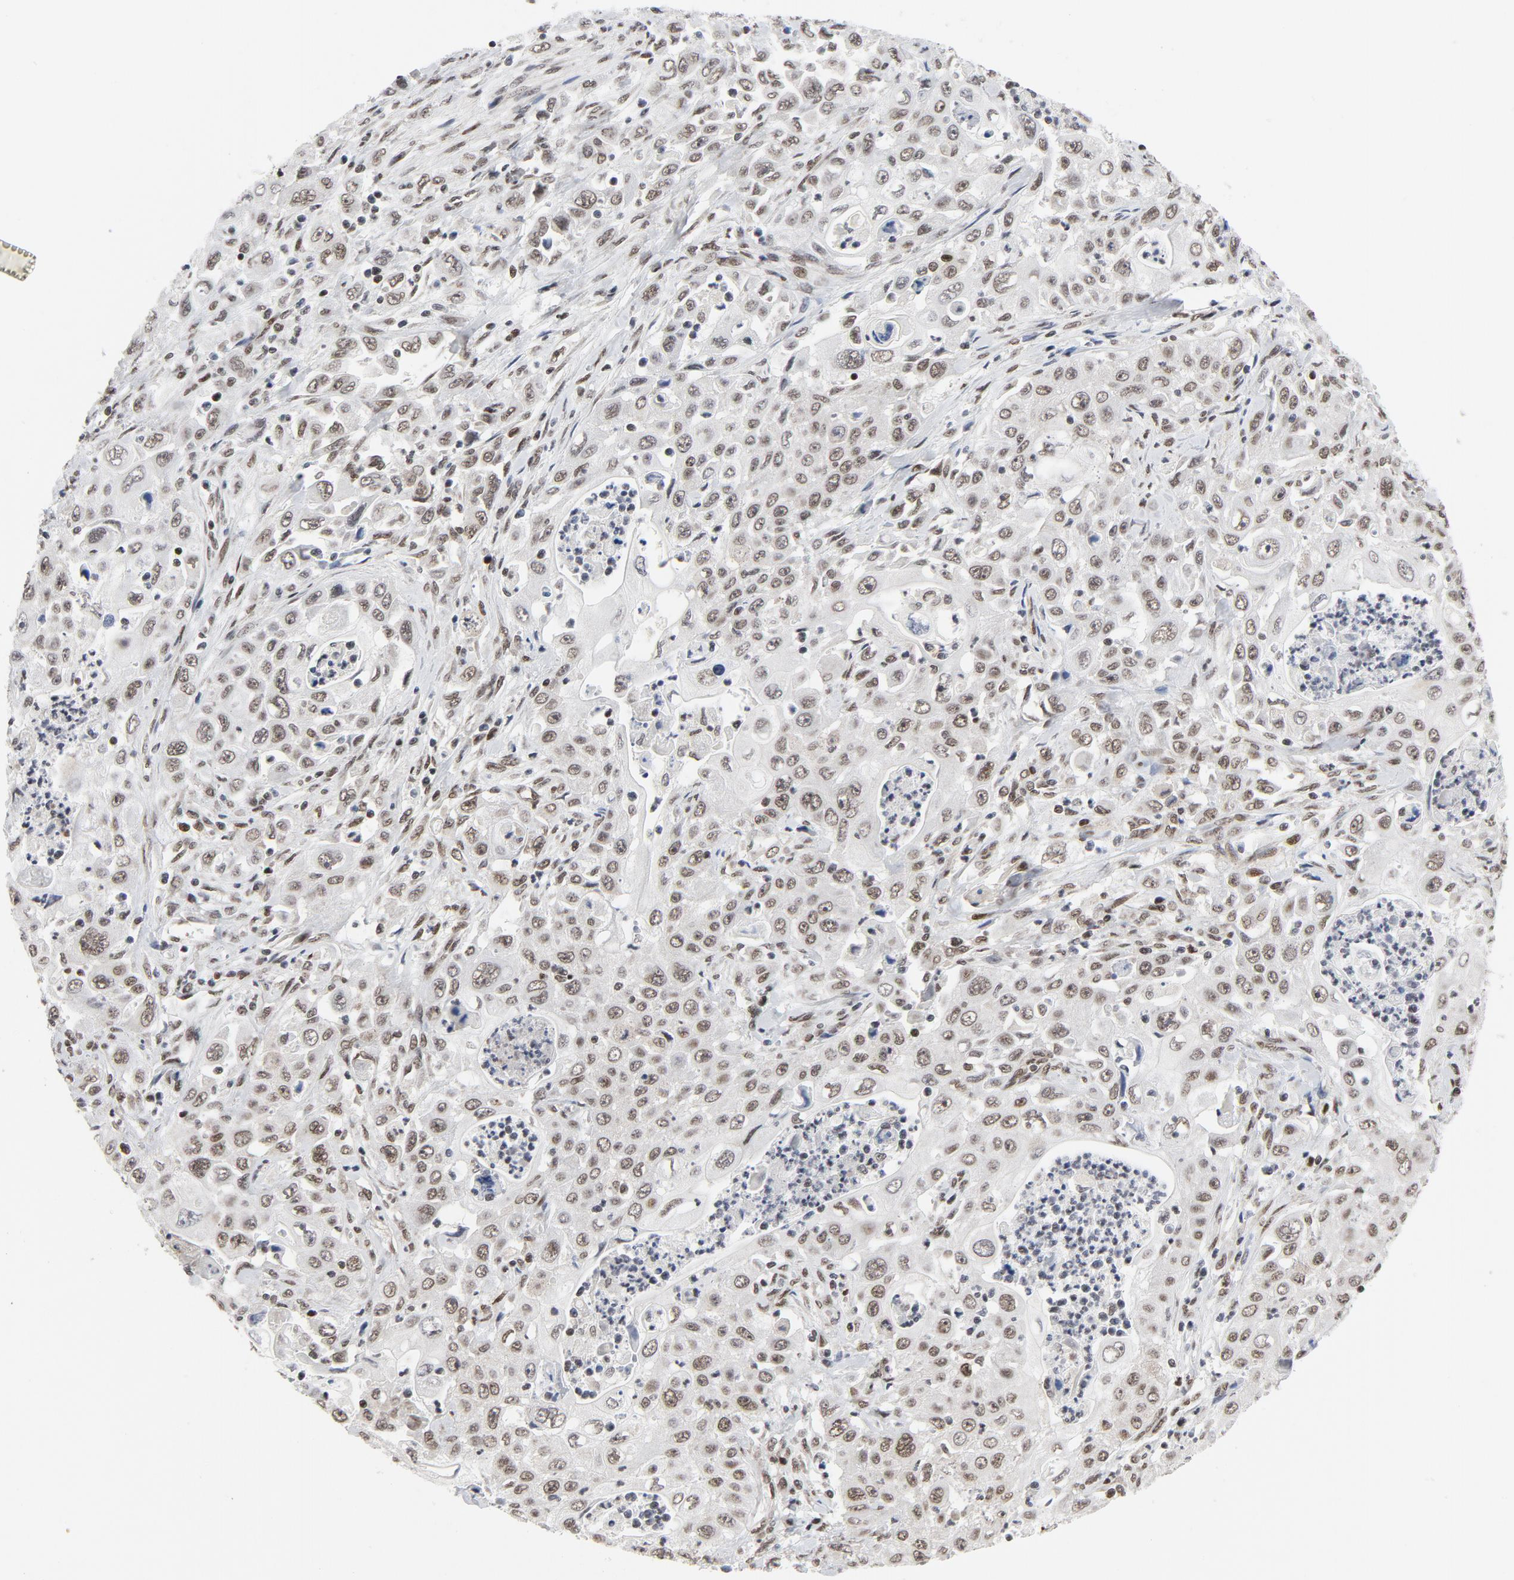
{"staining": {"intensity": "moderate", "quantity": ">75%", "location": "nuclear"}, "tissue": "pancreatic cancer", "cell_type": "Tumor cells", "image_type": "cancer", "snomed": [{"axis": "morphology", "description": "Adenocarcinoma, NOS"}, {"axis": "topography", "description": "Pancreas"}], "caption": "Pancreatic adenocarcinoma stained for a protein (brown) shows moderate nuclear positive positivity in about >75% of tumor cells.", "gene": "ERCC1", "patient": {"sex": "male", "age": 70}}